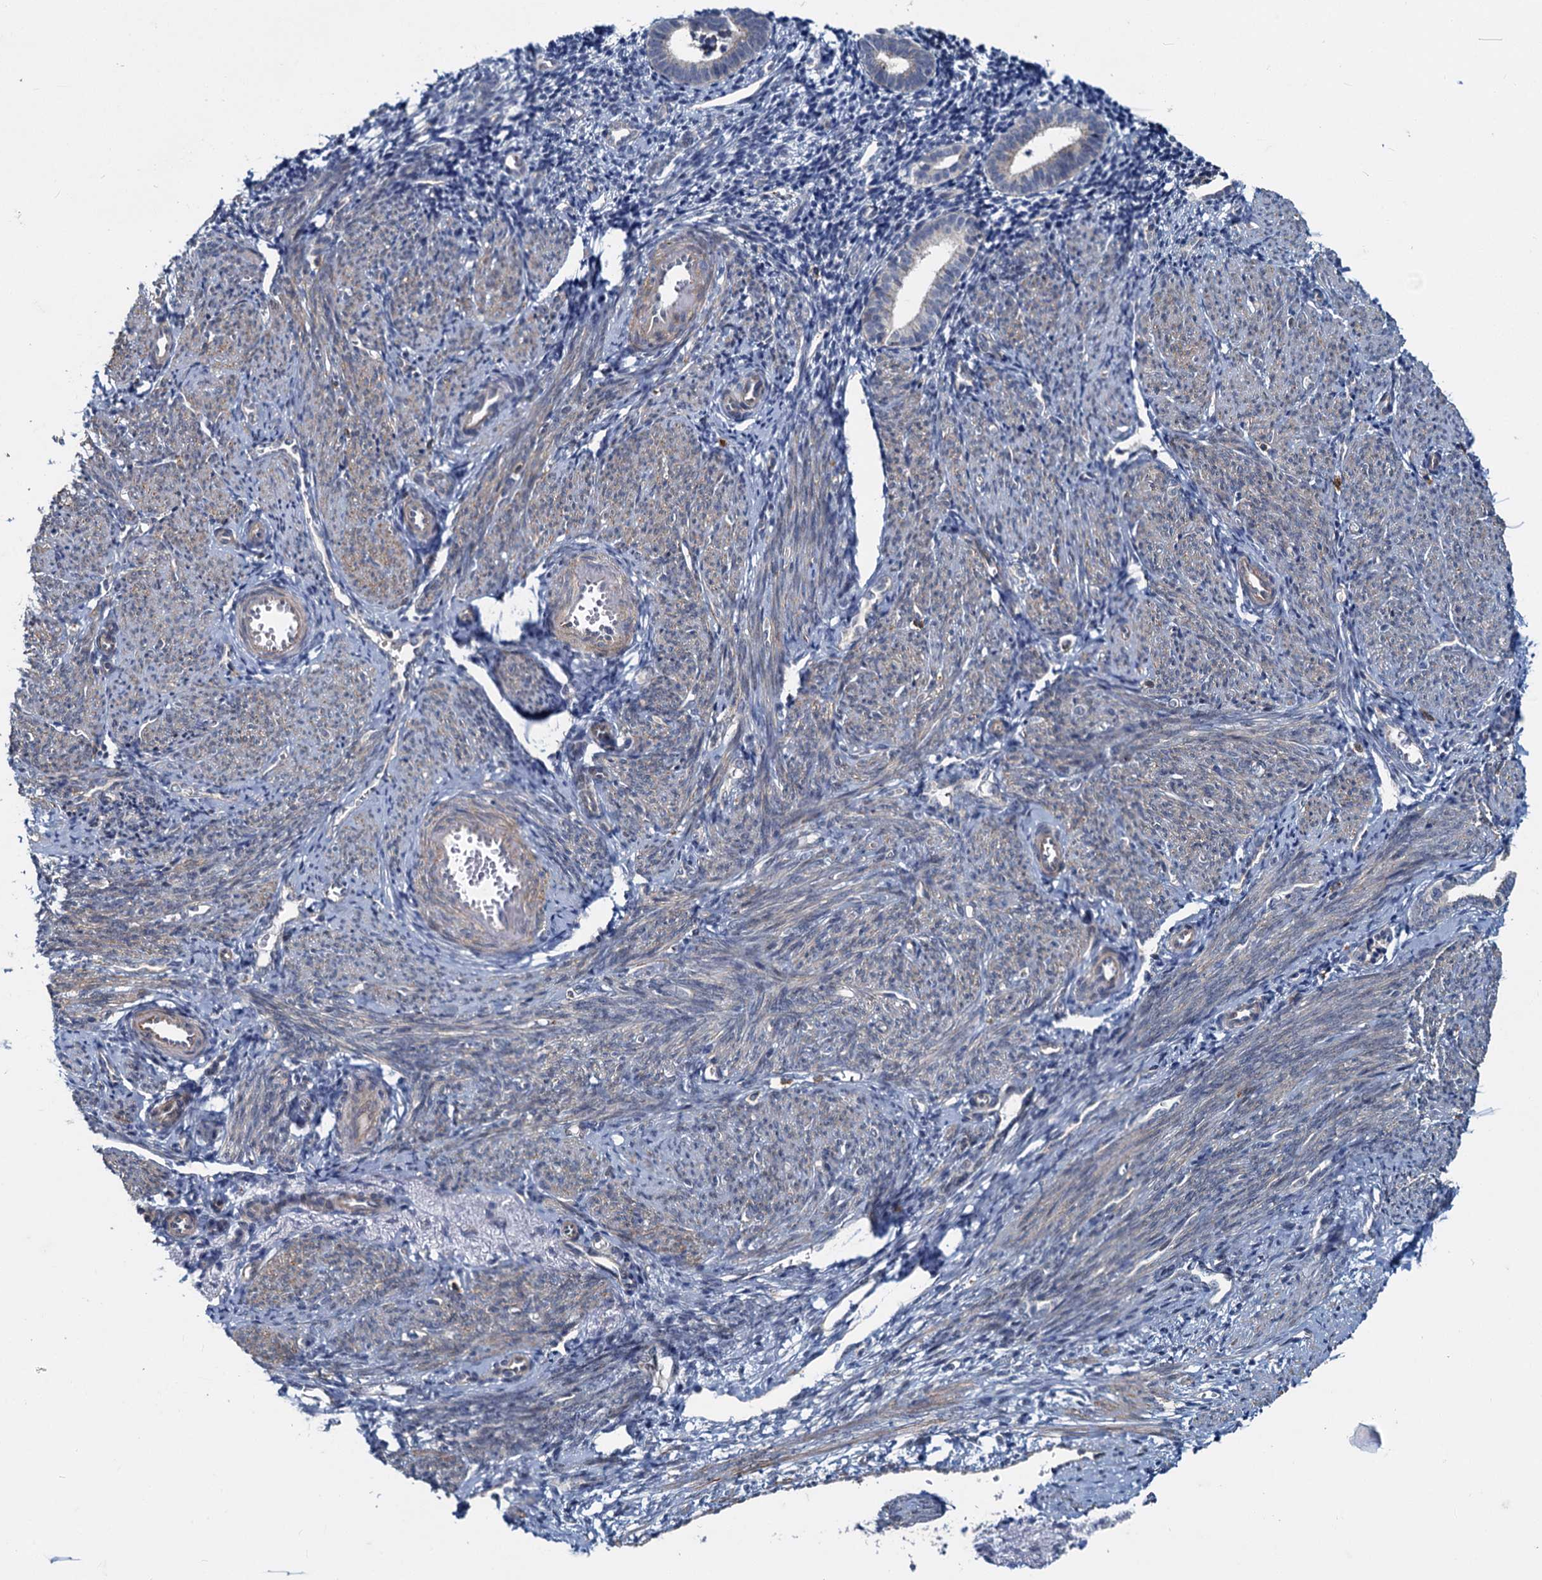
{"staining": {"intensity": "negative", "quantity": "none", "location": "none"}, "tissue": "endometrium", "cell_type": "Cells in endometrial stroma", "image_type": "normal", "snomed": [{"axis": "morphology", "description": "Normal tissue, NOS"}, {"axis": "topography", "description": "Endometrium"}], "caption": "DAB immunohistochemical staining of normal endometrium shows no significant staining in cells in endometrial stroma.", "gene": "ADCY2", "patient": {"sex": "female", "age": 56}}